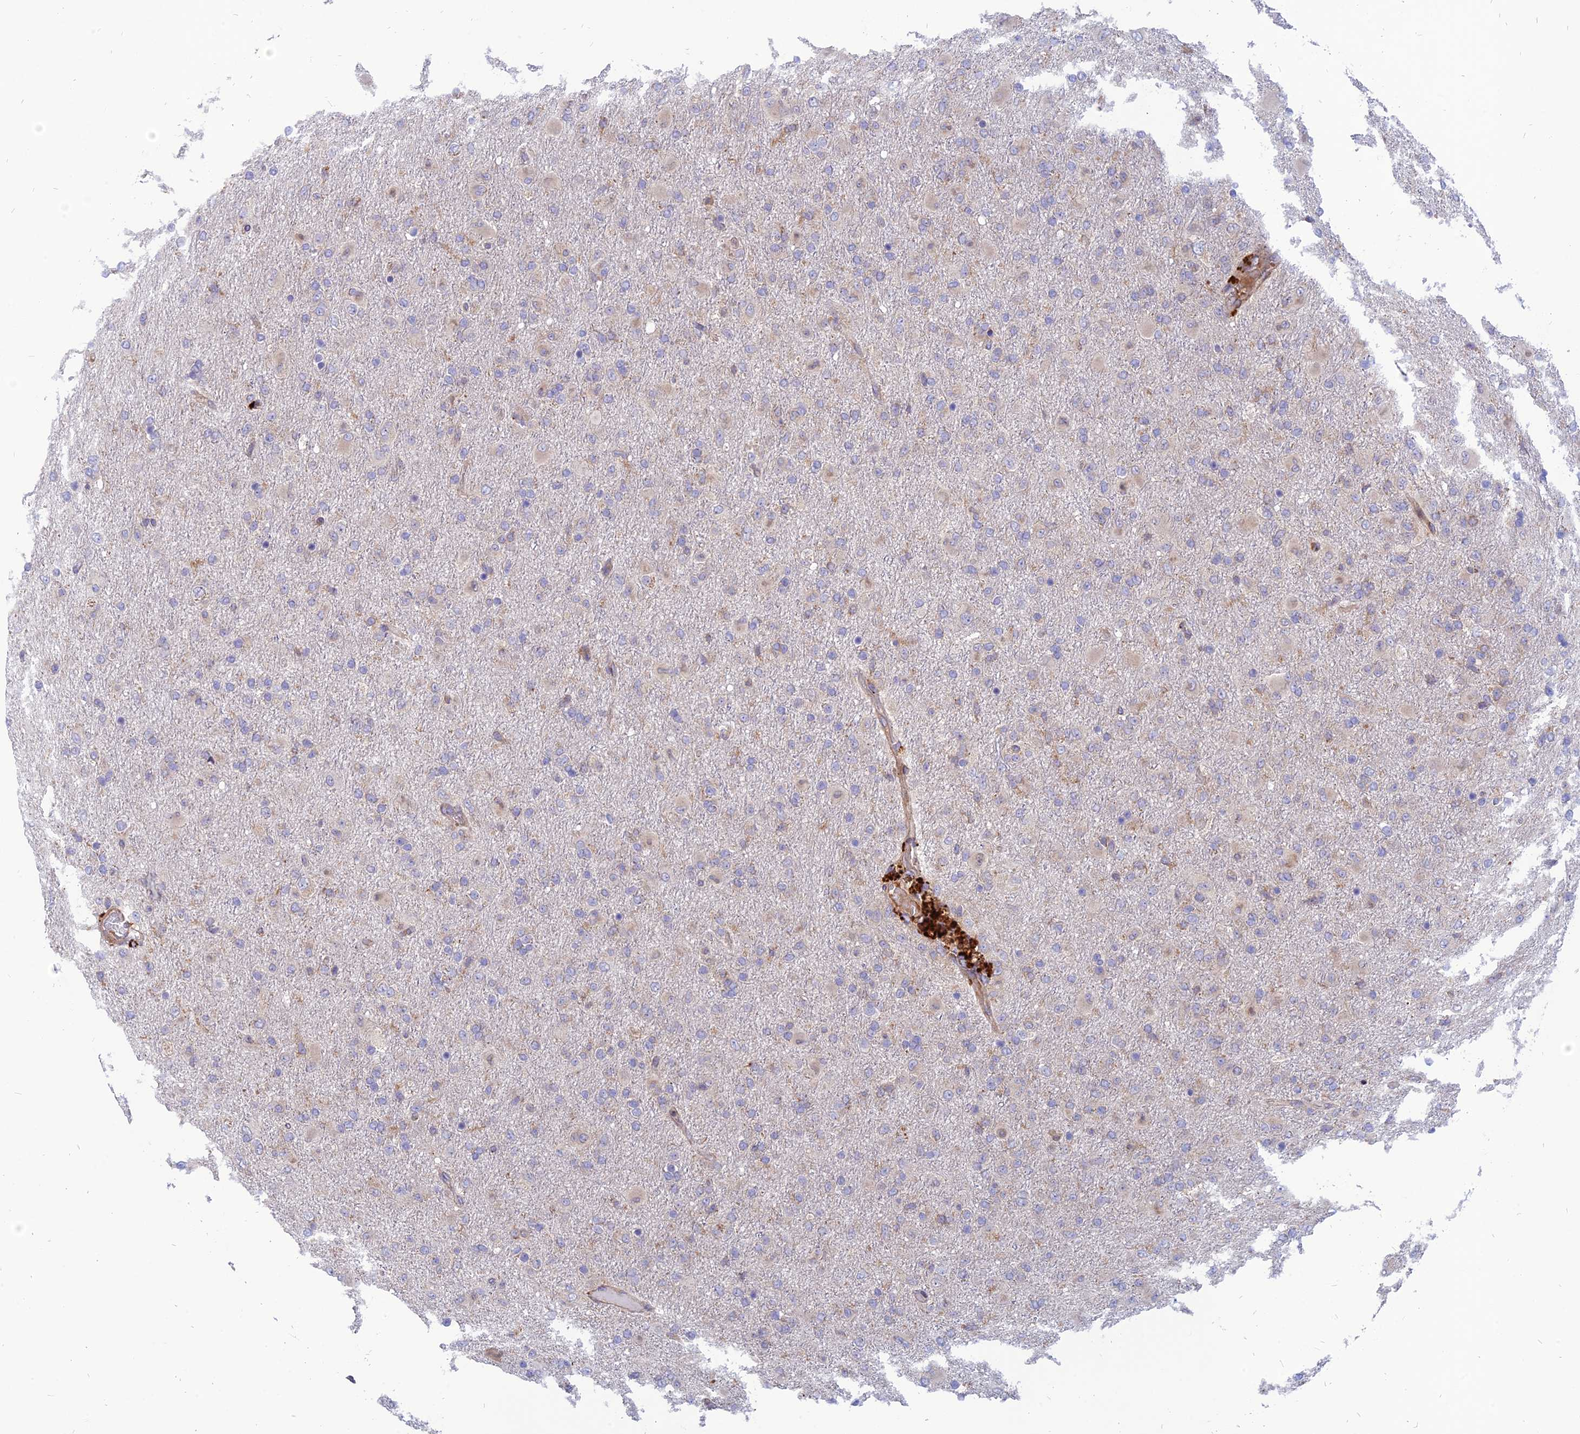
{"staining": {"intensity": "negative", "quantity": "none", "location": "none"}, "tissue": "glioma", "cell_type": "Tumor cells", "image_type": "cancer", "snomed": [{"axis": "morphology", "description": "Glioma, malignant, Low grade"}, {"axis": "topography", "description": "Brain"}], "caption": "Micrograph shows no protein expression in tumor cells of glioma tissue.", "gene": "PHKA2", "patient": {"sex": "male", "age": 65}}